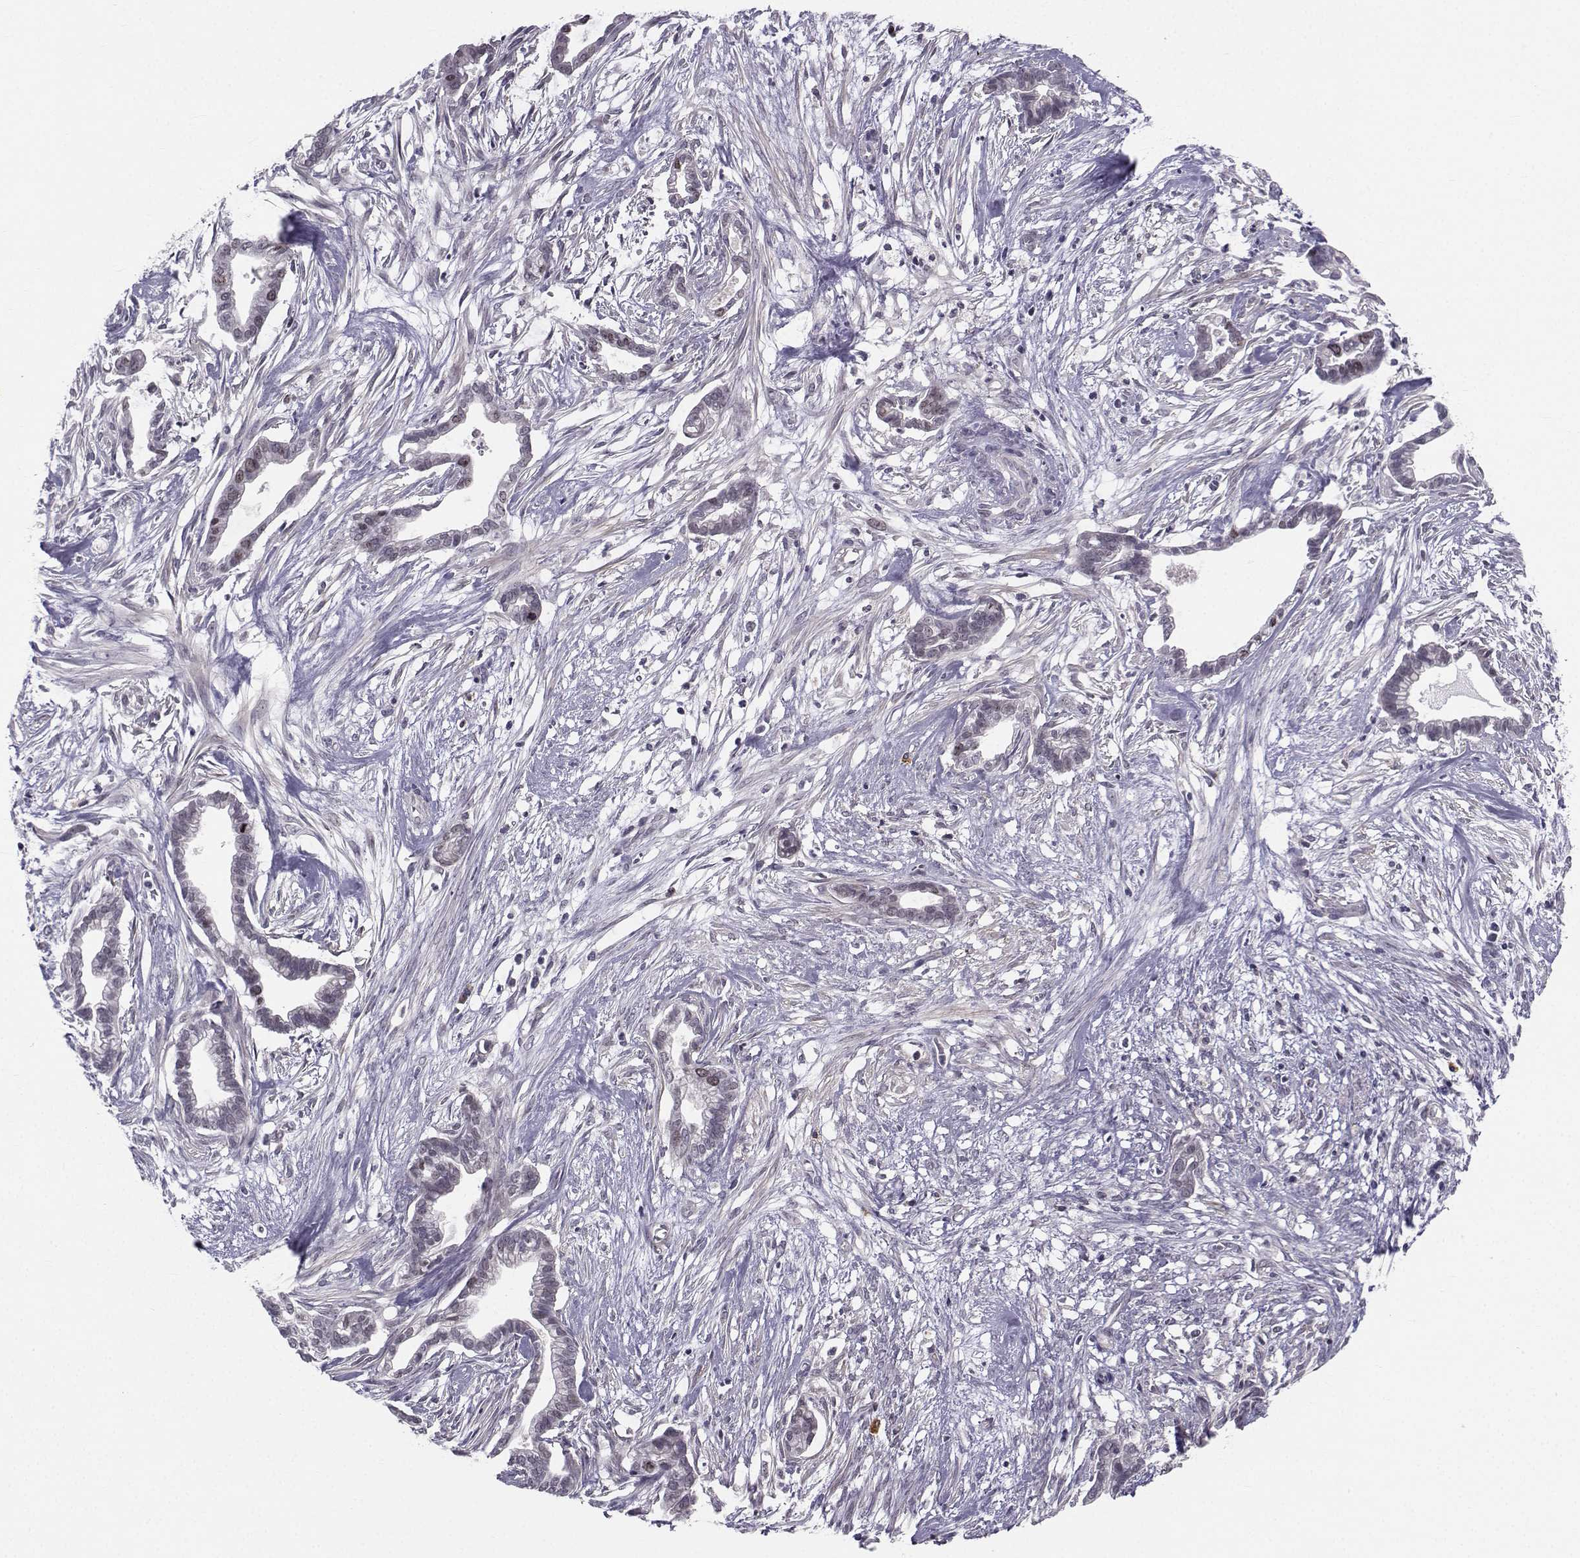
{"staining": {"intensity": "weak", "quantity": "<25%", "location": "nuclear"}, "tissue": "cervical cancer", "cell_type": "Tumor cells", "image_type": "cancer", "snomed": [{"axis": "morphology", "description": "Adenocarcinoma, NOS"}, {"axis": "topography", "description": "Cervix"}], "caption": "Adenocarcinoma (cervical) stained for a protein using IHC shows no staining tumor cells.", "gene": "LRP8", "patient": {"sex": "female", "age": 62}}